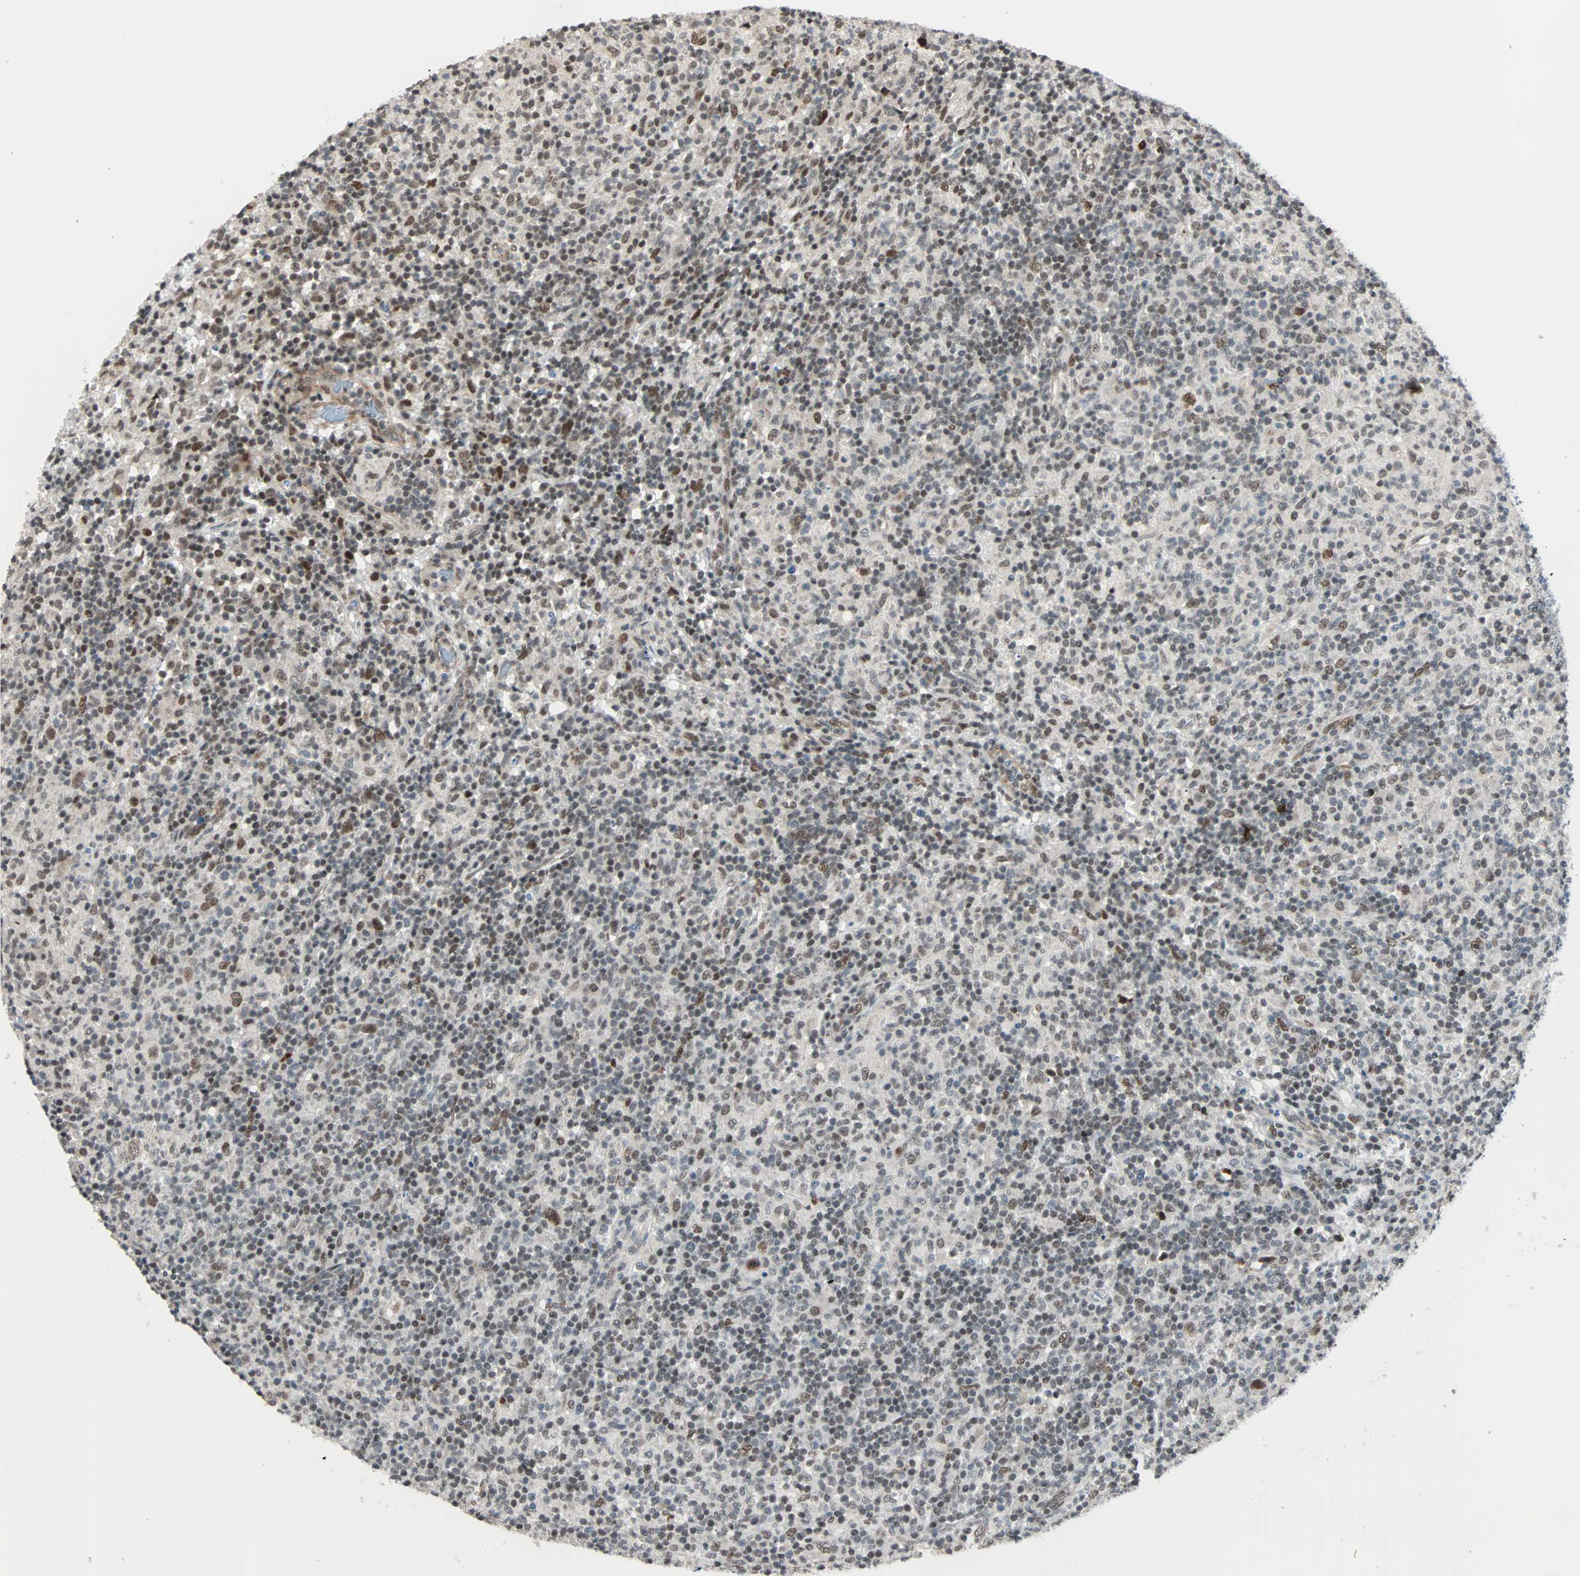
{"staining": {"intensity": "moderate", "quantity": "25%-75%", "location": "nuclear"}, "tissue": "lymphoma", "cell_type": "Tumor cells", "image_type": "cancer", "snomed": [{"axis": "morphology", "description": "Hodgkin's disease, NOS"}, {"axis": "topography", "description": "Lymph node"}], "caption": "Immunohistochemistry image of lymphoma stained for a protein (brown), which shows medium levels of moderate nuclear expression in about 25%-75% of tumor cells.", "gene": "CBX4", "patient": {"sex": "male", "age": 70}}